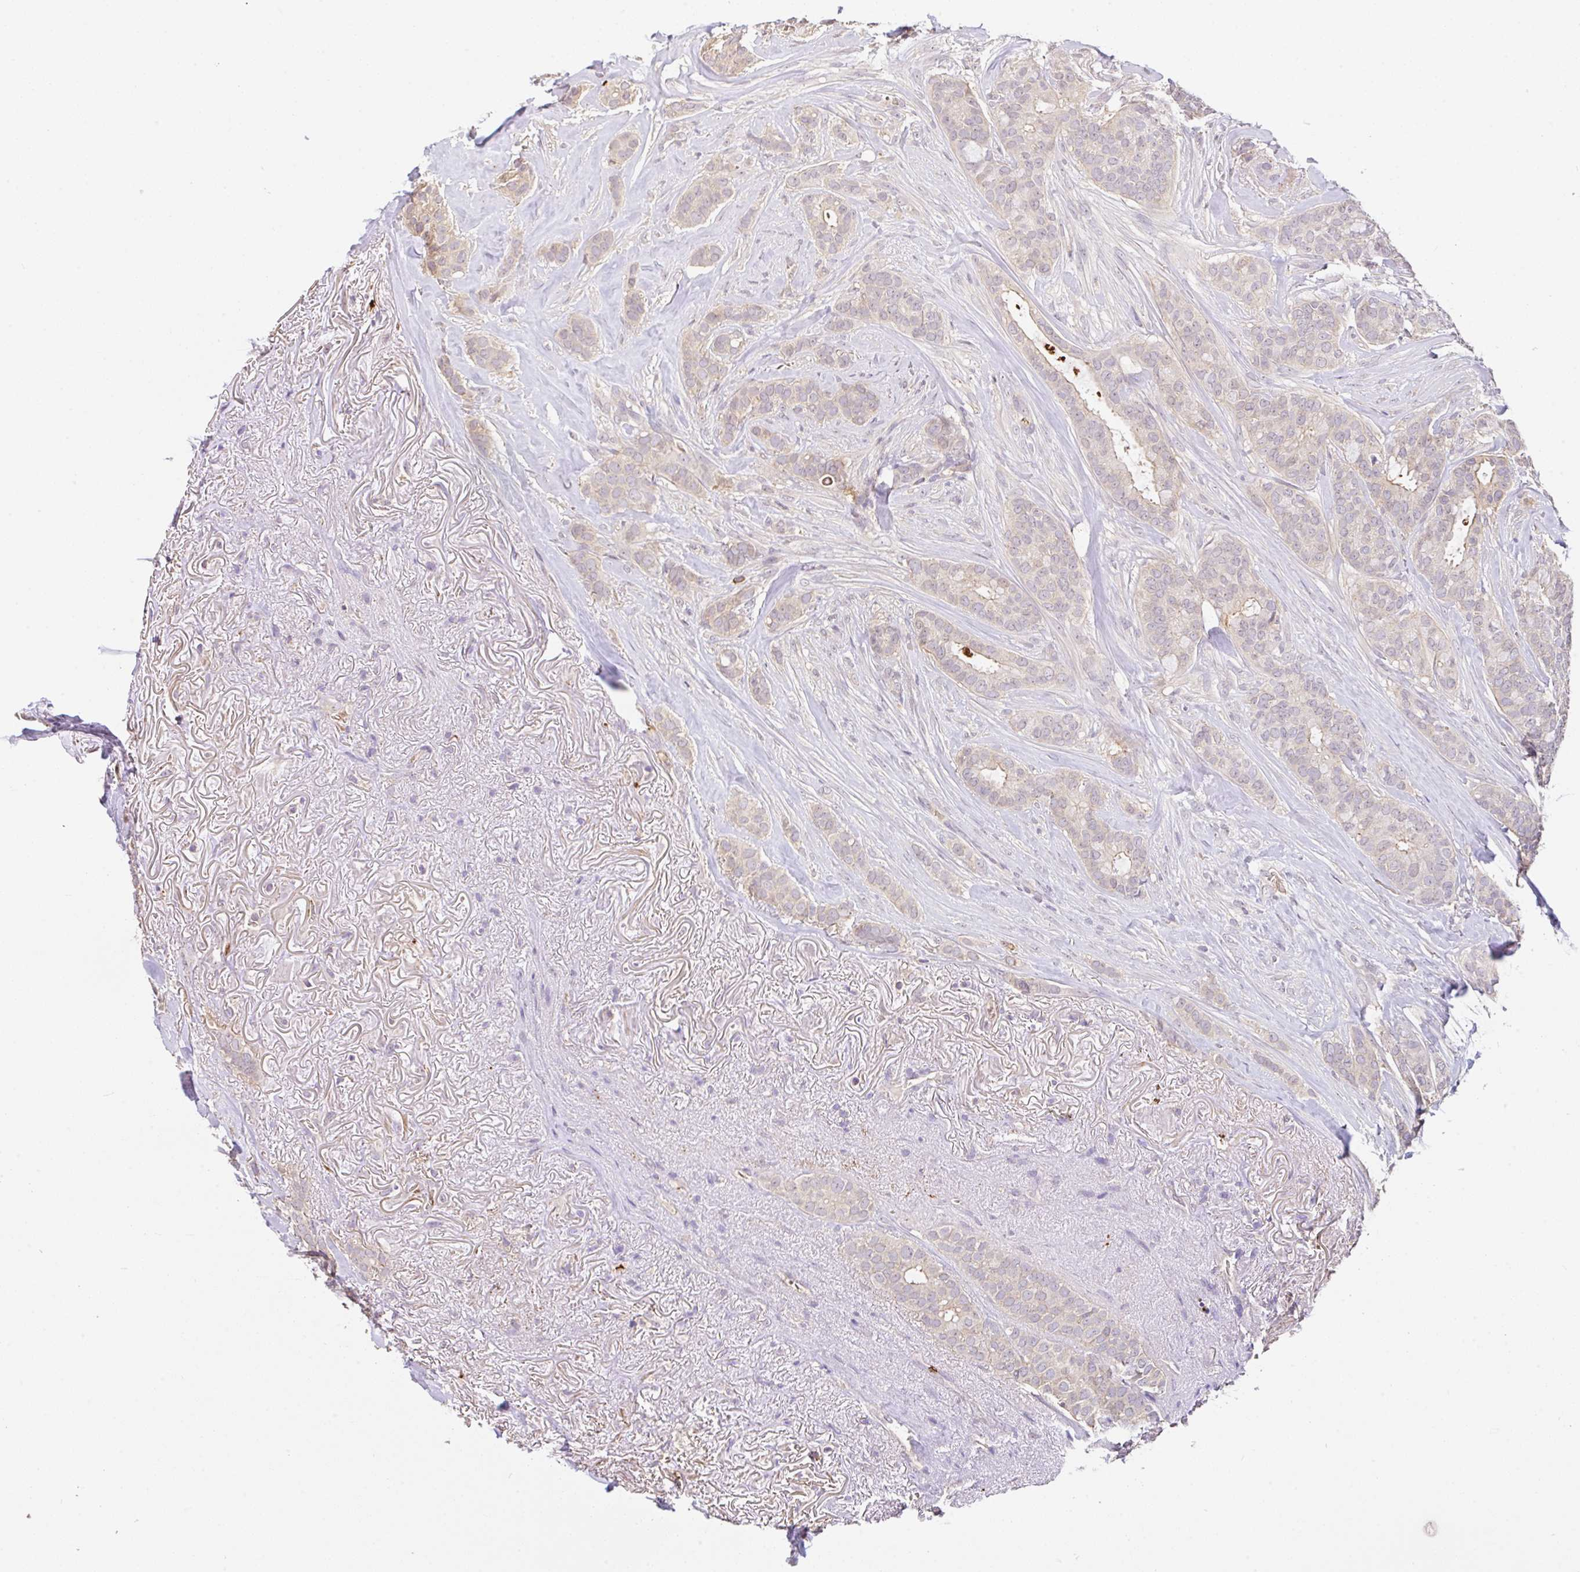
{"staining": {"intensity": "negative", "quantity": "none", "location": "none"}, "tissue": "breast cancer", "cell_type": "Tumor cells", "image_type": "cancer", "snomed": [{"axis": "morphology", "description": "Duct carcinoma"}, {"axis": "topography", "description": "Breast"}], "caption": "Human breast invasive ductal carcinoma stained for a protein using immunohistochemistry (IHC) demonstrates no expression in tumor cells.", "gene": "C1QTNF9B", "patient": {"sex": "female", "age": 84}}